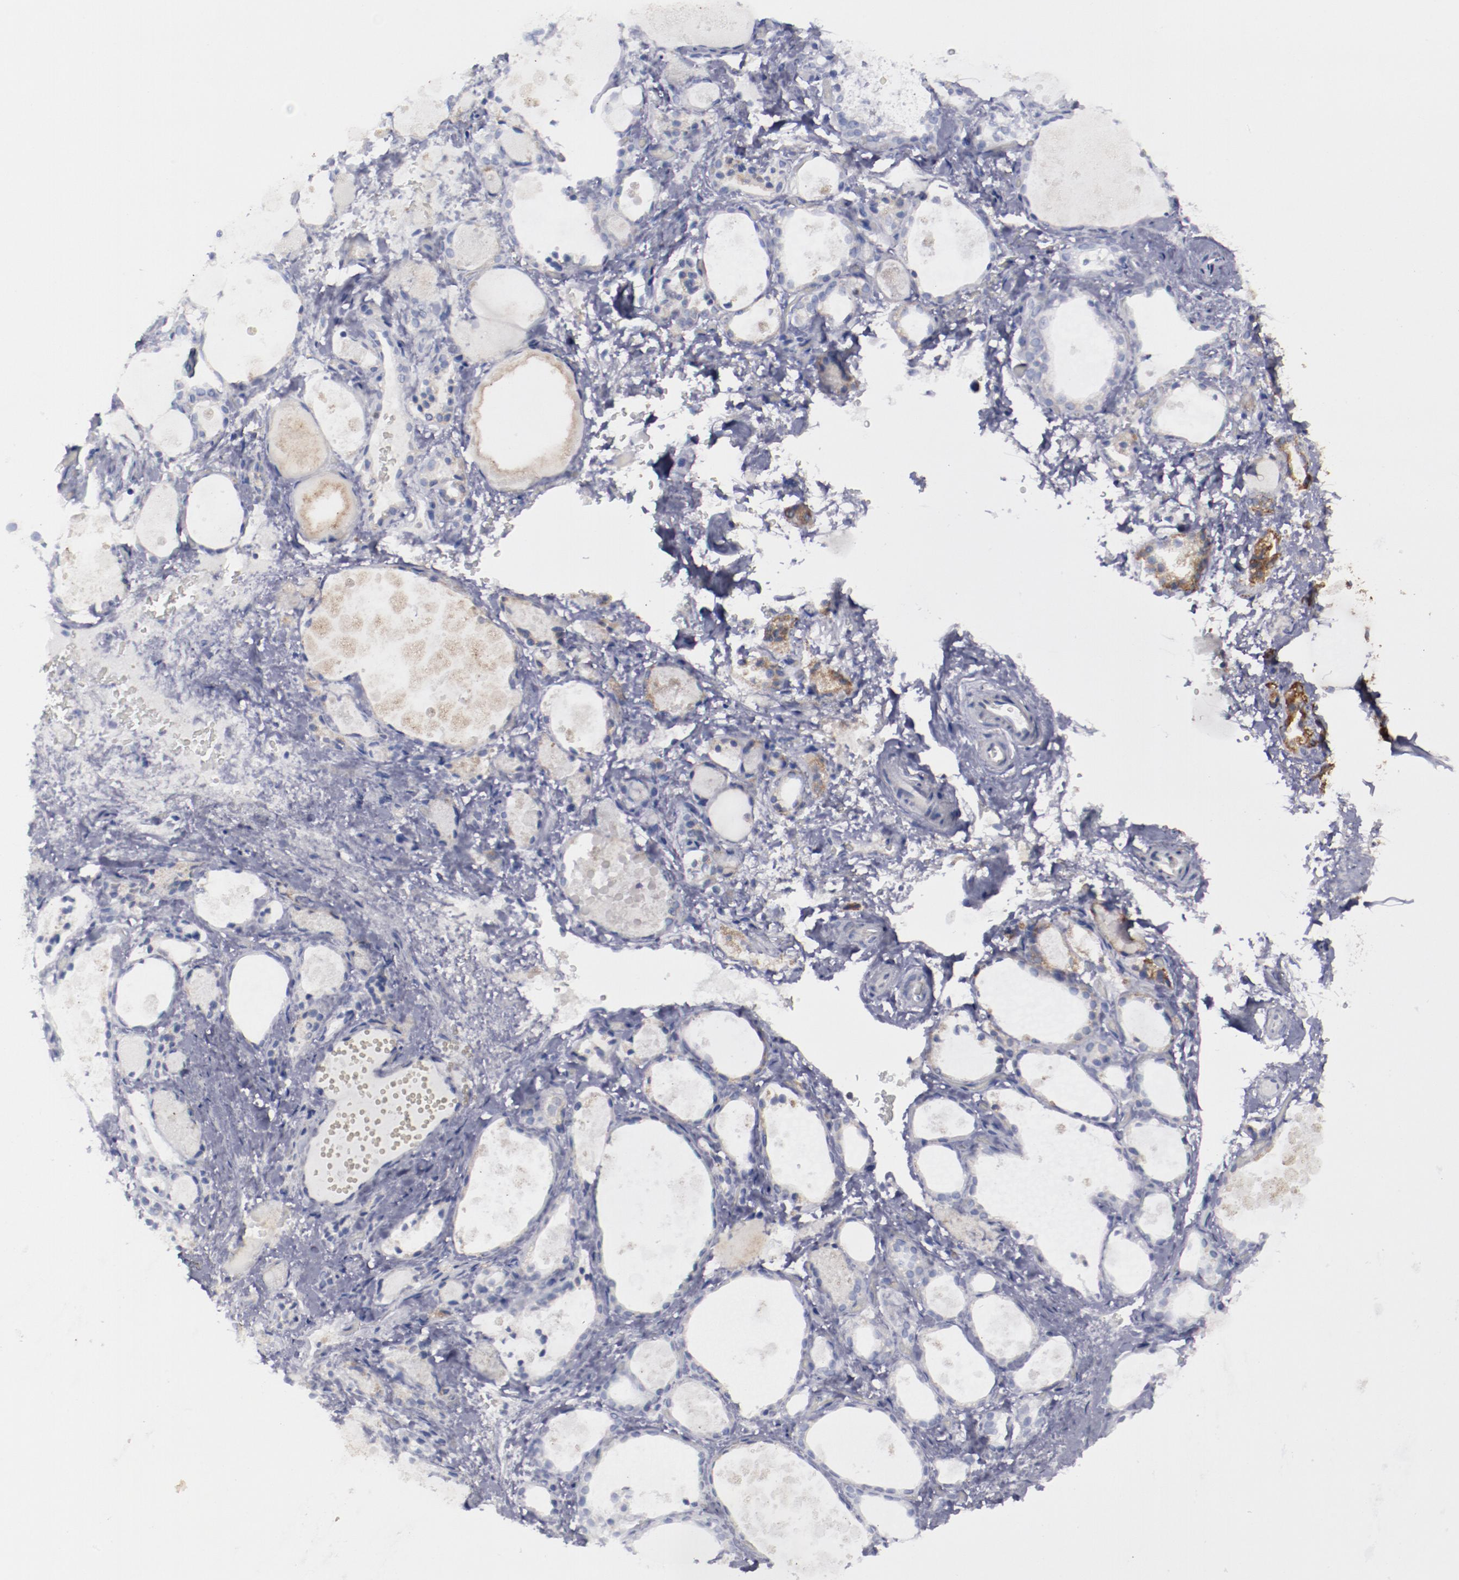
{"staining": {"intensity": "moderate", "quantity": ">75%", "location": "cytoplasmic/membranous"}, "tissue": "thyroid gland", "cell_type": "Glandular cells", "image_type": "normal", "snomed": [{"axis": "morphology", "description": "Normal tissue, NOS"}, {"axis": "topography", "description": "Thyroid gland"}], "caption": "An immunohistochemistry (IHC) image of benign tissue is shown. Protein staining in brown labels moderate cytoplasmic/membranous positivity in thyroid gland within glandular cells. (Stains: DAB (3,3'-diaminobenzidine) in brown, nuclei in blue, Microscopy: brightfield microscopy at high magnification).", "gene": "RPS4X", "patient": {"sex": "female", "age": 75}}